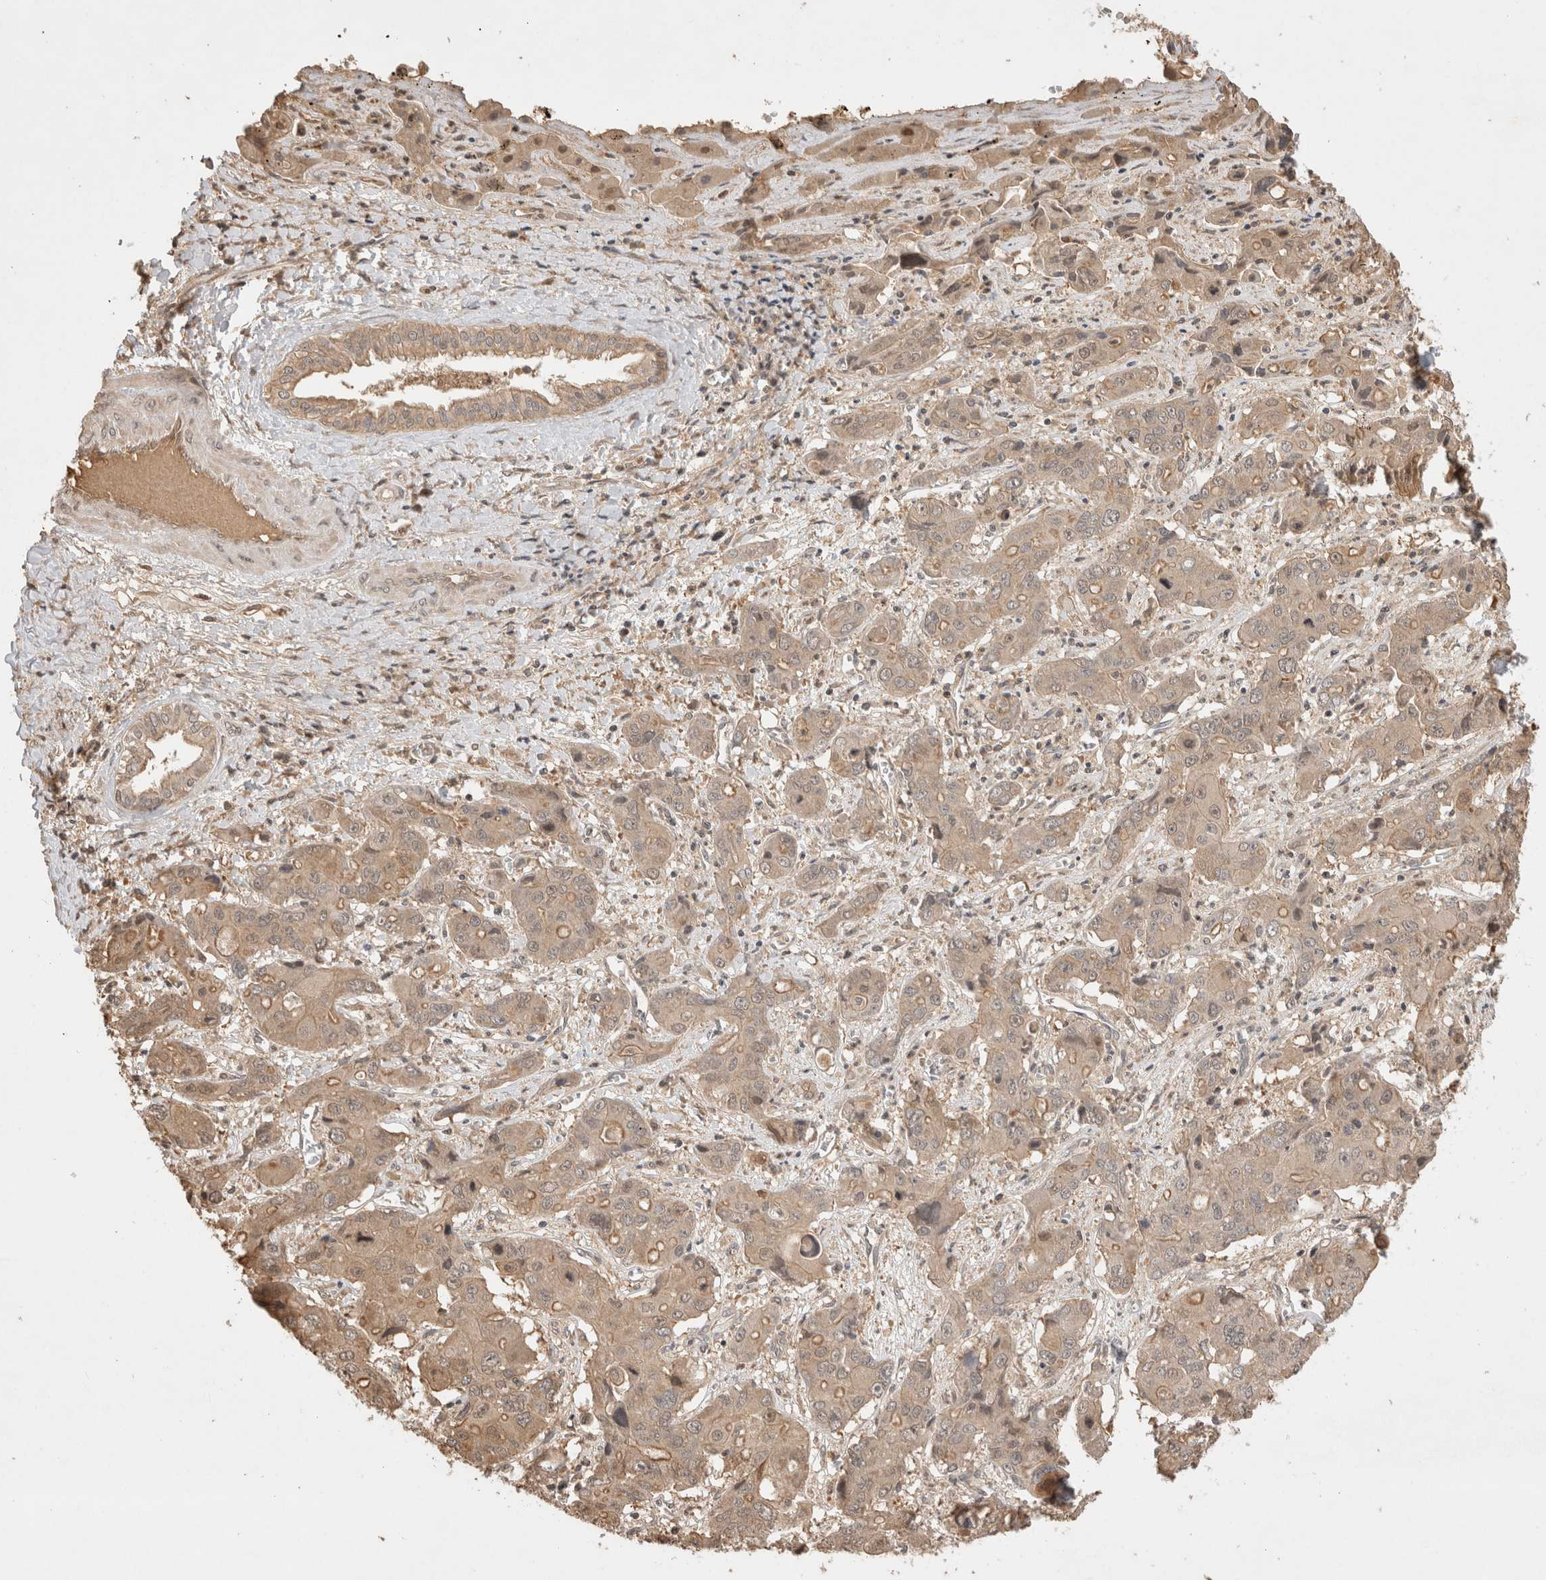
{"staining": {"intensity": "weak", "quantity": ">75%", "location": "cytoplasmic/membranous"}, "tissue": "liver cancer", "cell_type": "Tumor cells", "image_type": "cancer", "snomed": [{"axis": "morphology", "description": "Cholangiocarcinoma"}, {"axis": "topography", "description": "Liver"}], "caption": "Approximately >75% of tumor cells in liver cancer show weak cytoplasmic/membranous protein expression as visualized by brown immunohistochemical staining.", "gene": "PRMT3", "patient": {"sex": "male", "age": 67}}